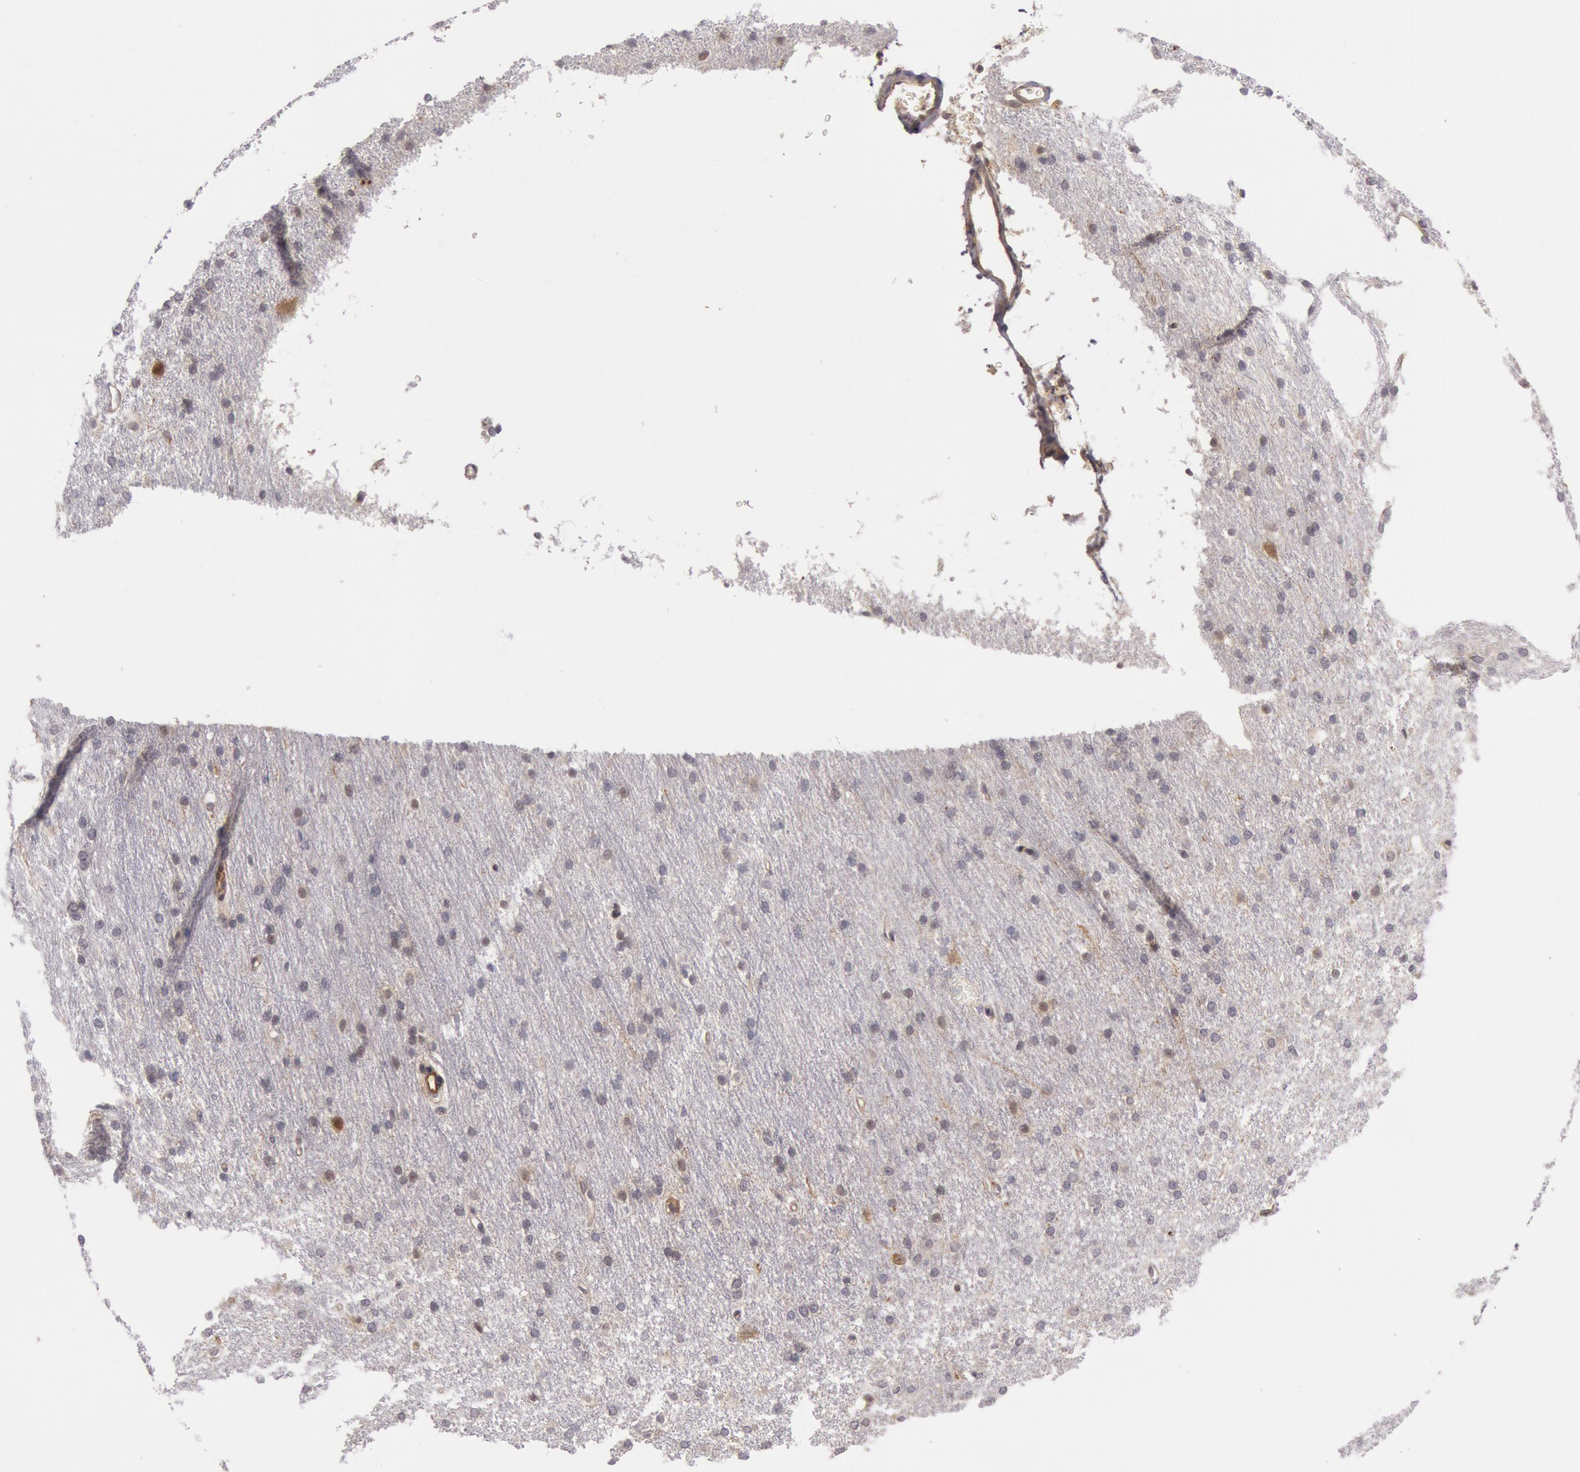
{"staining": {"intensity": "weak", "quantity": "25%-75%", "location": "cytoplasmic/membranous"}, "tissue": "cerebral cortex", "cell_type": "Endothelial cells", "image_type": "normal", "snomed": [{"axis": "morphology", "description": "Normal tissue, NOS"}, {"axis": "morphology", "description": "Inflammation, NOS"}, {"axis": "topography", "description": "Cerebral cortex"}], "caption": "Cerebral cortex stained for a protein (brown) exhibits weak cytoplasmic/membranous positive staining in about 25%-75% of endothelial cells.", "gene": "TRIB2", "patient": {"sex": "male", "age": 6}}